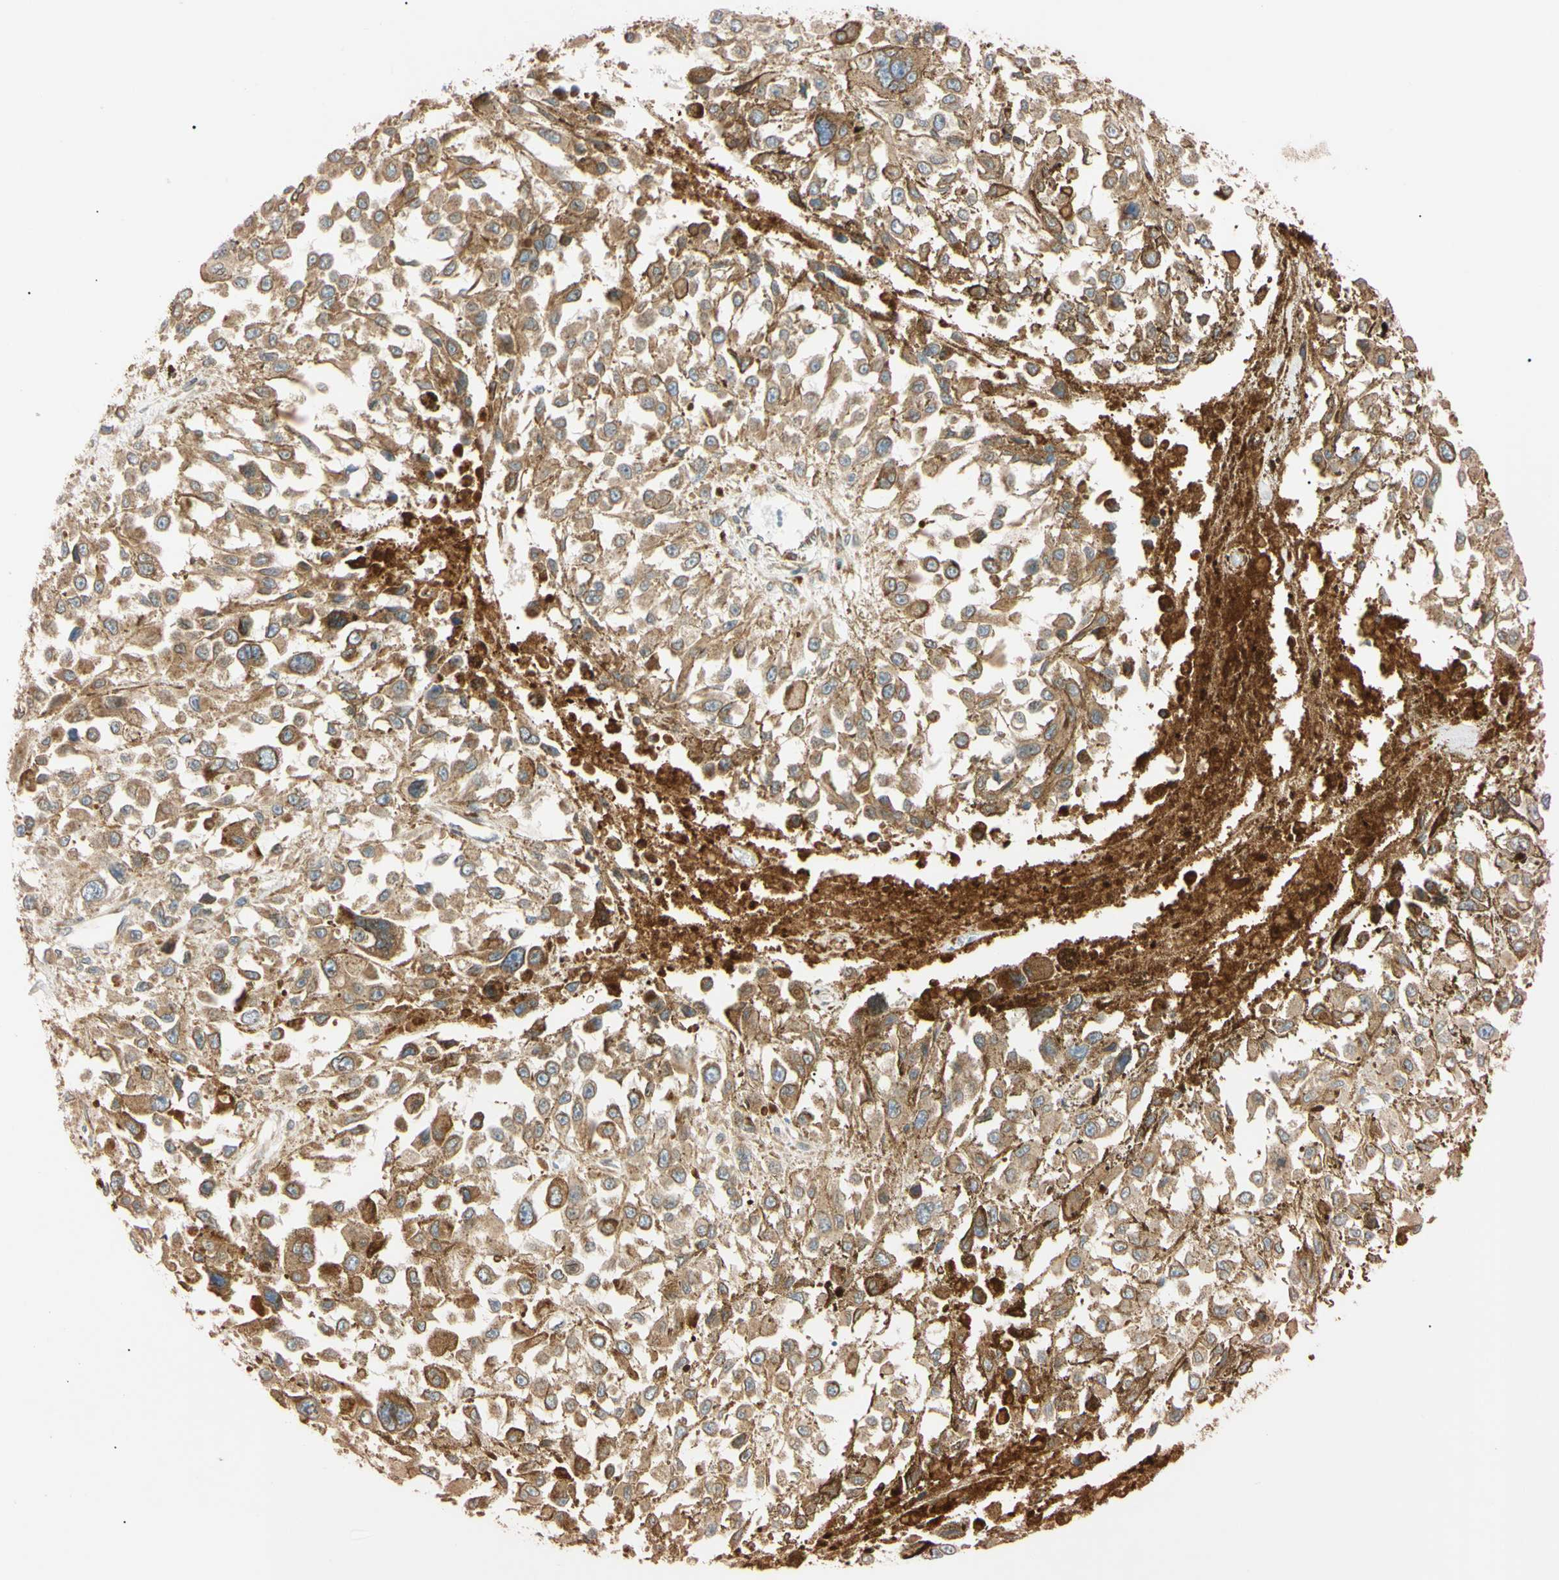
{"staining": {"intensity": "weak", "quantity": ">75%", "location": "cytoplasmic/membranous"}, "tissue": "melanoma", "cell_type": "Tumor cells", "image_type": "cancer", "snomed": [{"axis": "morphology", "description": "Malignant melanoma, Metastatic site"}, {"axis": "topography", "description": "Lymph node"}], "caption": "The immunohistochemical stain shows weak cytoplasmic/membranous staining in tumor cells of melanoma tissue.", "gene": "IER3IP1", "patient": {"sex": "male", "age": 59}}